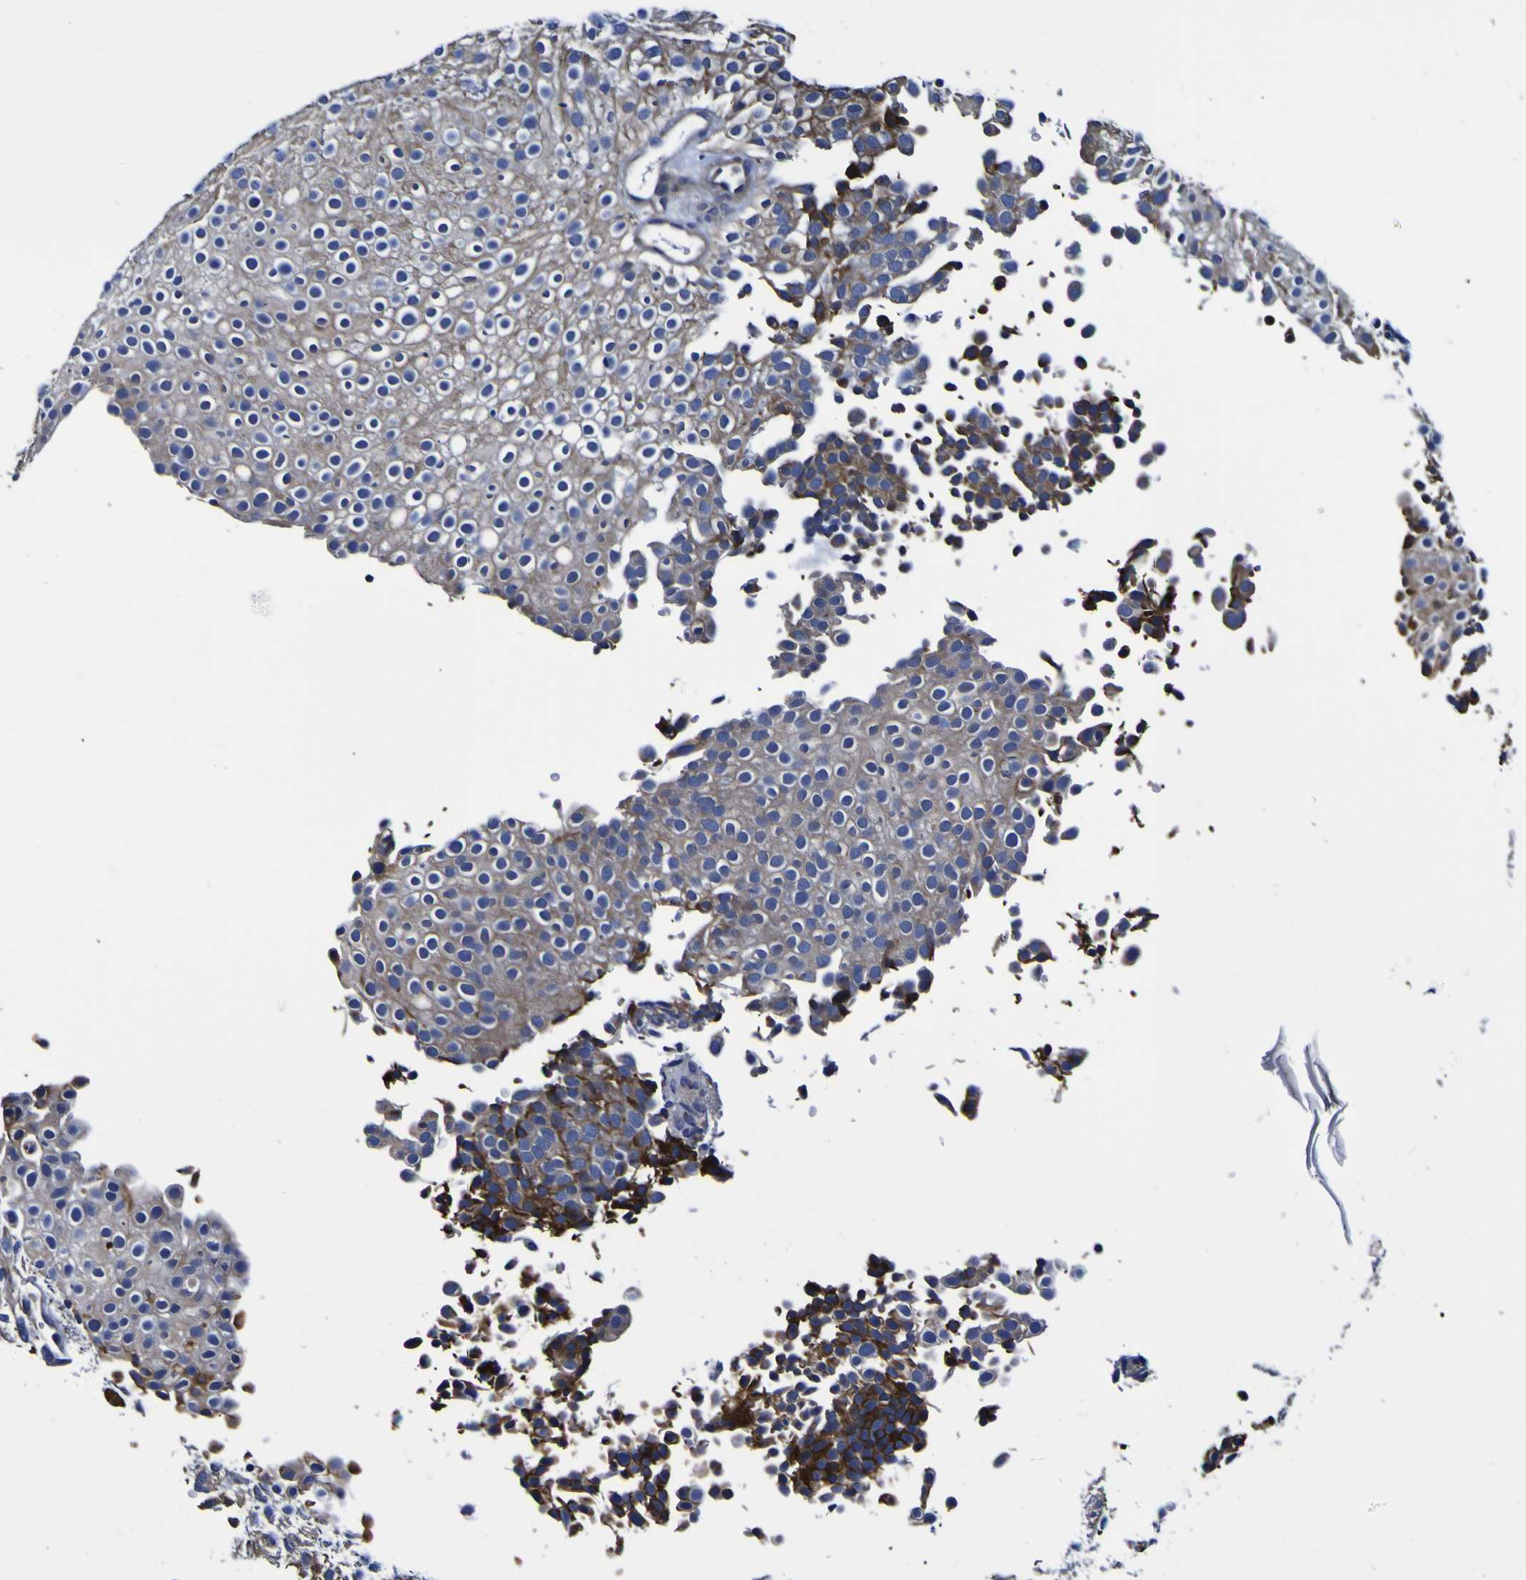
{"staining": {"intensity": "moderate", "quantity": ">75%", "location": "cytoplasmic/membranous"}, "tissue": "urothelial cancer", "cell_type": "Tumor cells", "image_type": "cancer", "snomed": [{"axis": "morphology", "description": "Urothelial carcinoma, Low grade"}, {"axis": "topography", "description": "Urinary bladder"}], "caption": "A brown stain shows moderate cytoplasmic/membranous expression of a protein in human urothelial cancer tumor cells.", "gene": "PDLIM4", "patient": {"sex": "male", "age": 78}}